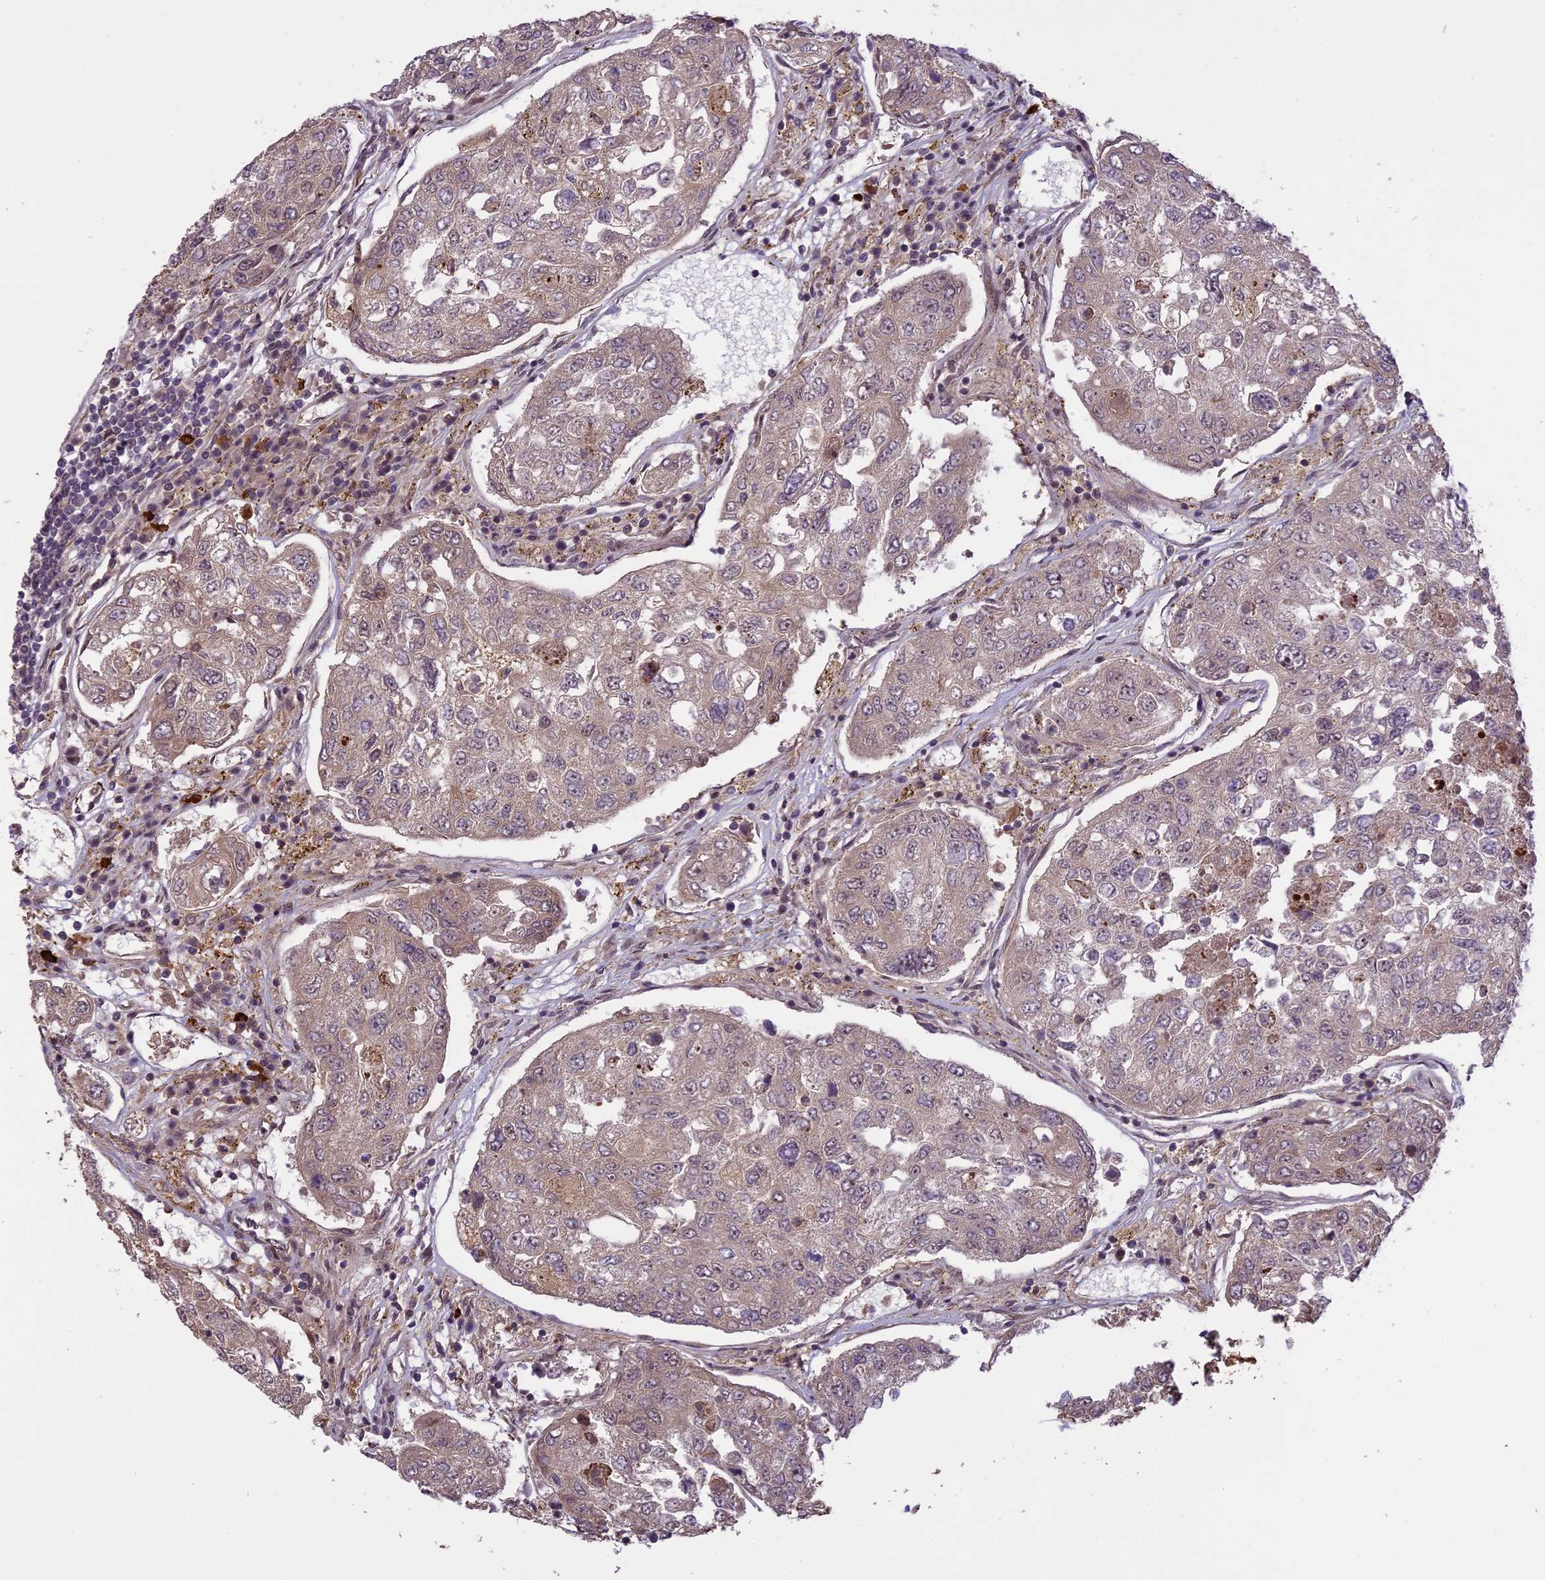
{"staining": {"intensity": "moderate", "quantity": "<25%", "location": "nuclear"}, "tissue": "urothelial cancer", "cell_type": "Tumor cells", "image_type": "cancer", "snomed": [{"axis": "morphology", "description": "Urothelial carcinoma, High grade"}, {"axis": "topography", "description": "Lymph node"}, {"axis": "topography", "description": "Urinary bladder"}], "caption": "A brown stain highlights moderate nuclear staining of a protein in human urothelial carcinoma (high-grade) tumor cells.", "gene": "PRELID2", "patient": {"sex": "male", "age": 51}}